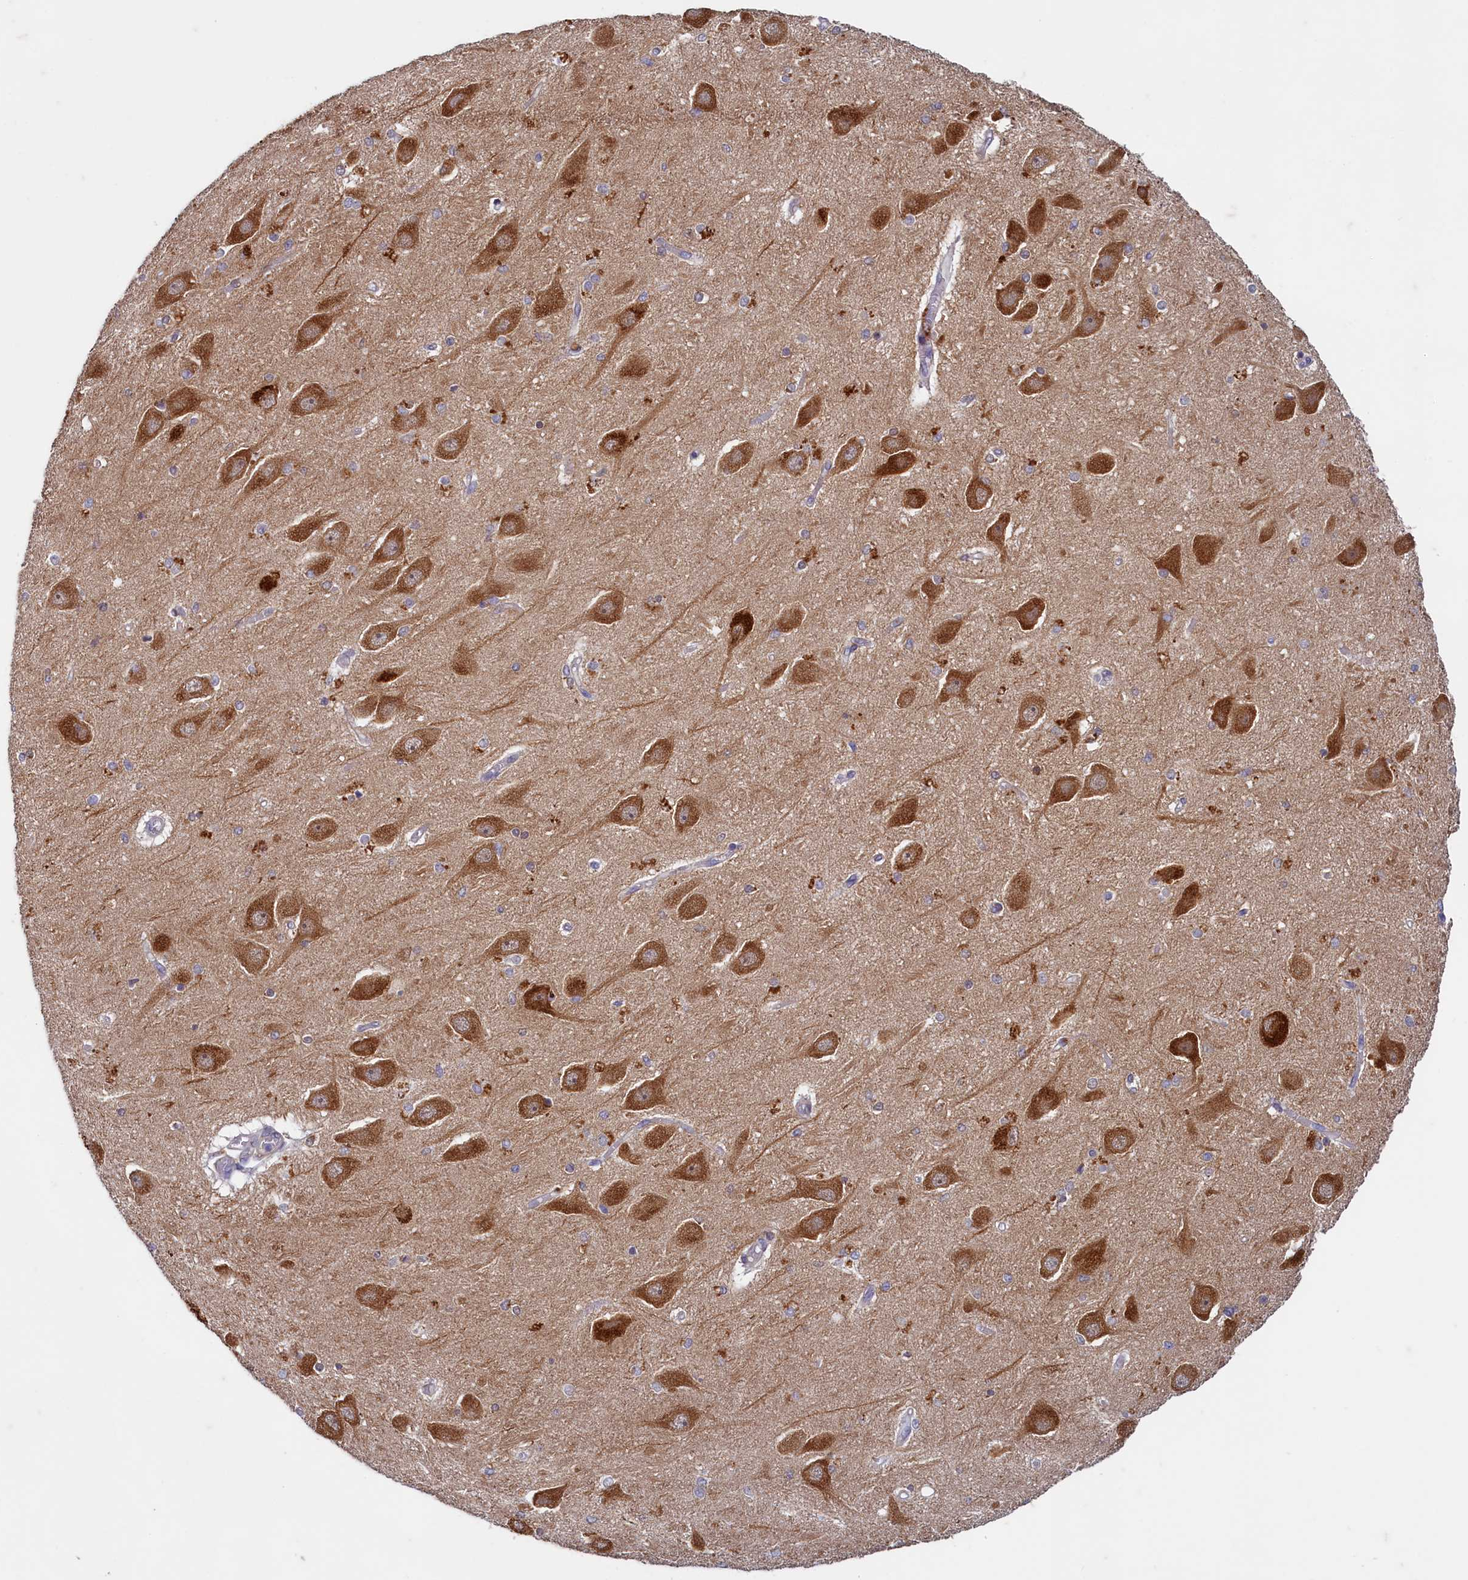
{"staining": {"intensity": "weak", "quantity": "<25%", "location": "cytoplasmic/membranous"}, "tissue": "hippocampus", "cell_type": "Glial cells", "image_type": "normal", "snomed": [{"axis": "morphology", "description": "Normal tissue, NOS"}, {"axis": "topography", "description": "Hippocampus"}], "caption": "DAB immunohistochemical staining of unremarkable hippocampus reveals no significant positivity in glial cells.", "gene": "MAP1LC3A", "patient": {"sex": "female", "age": 54}}